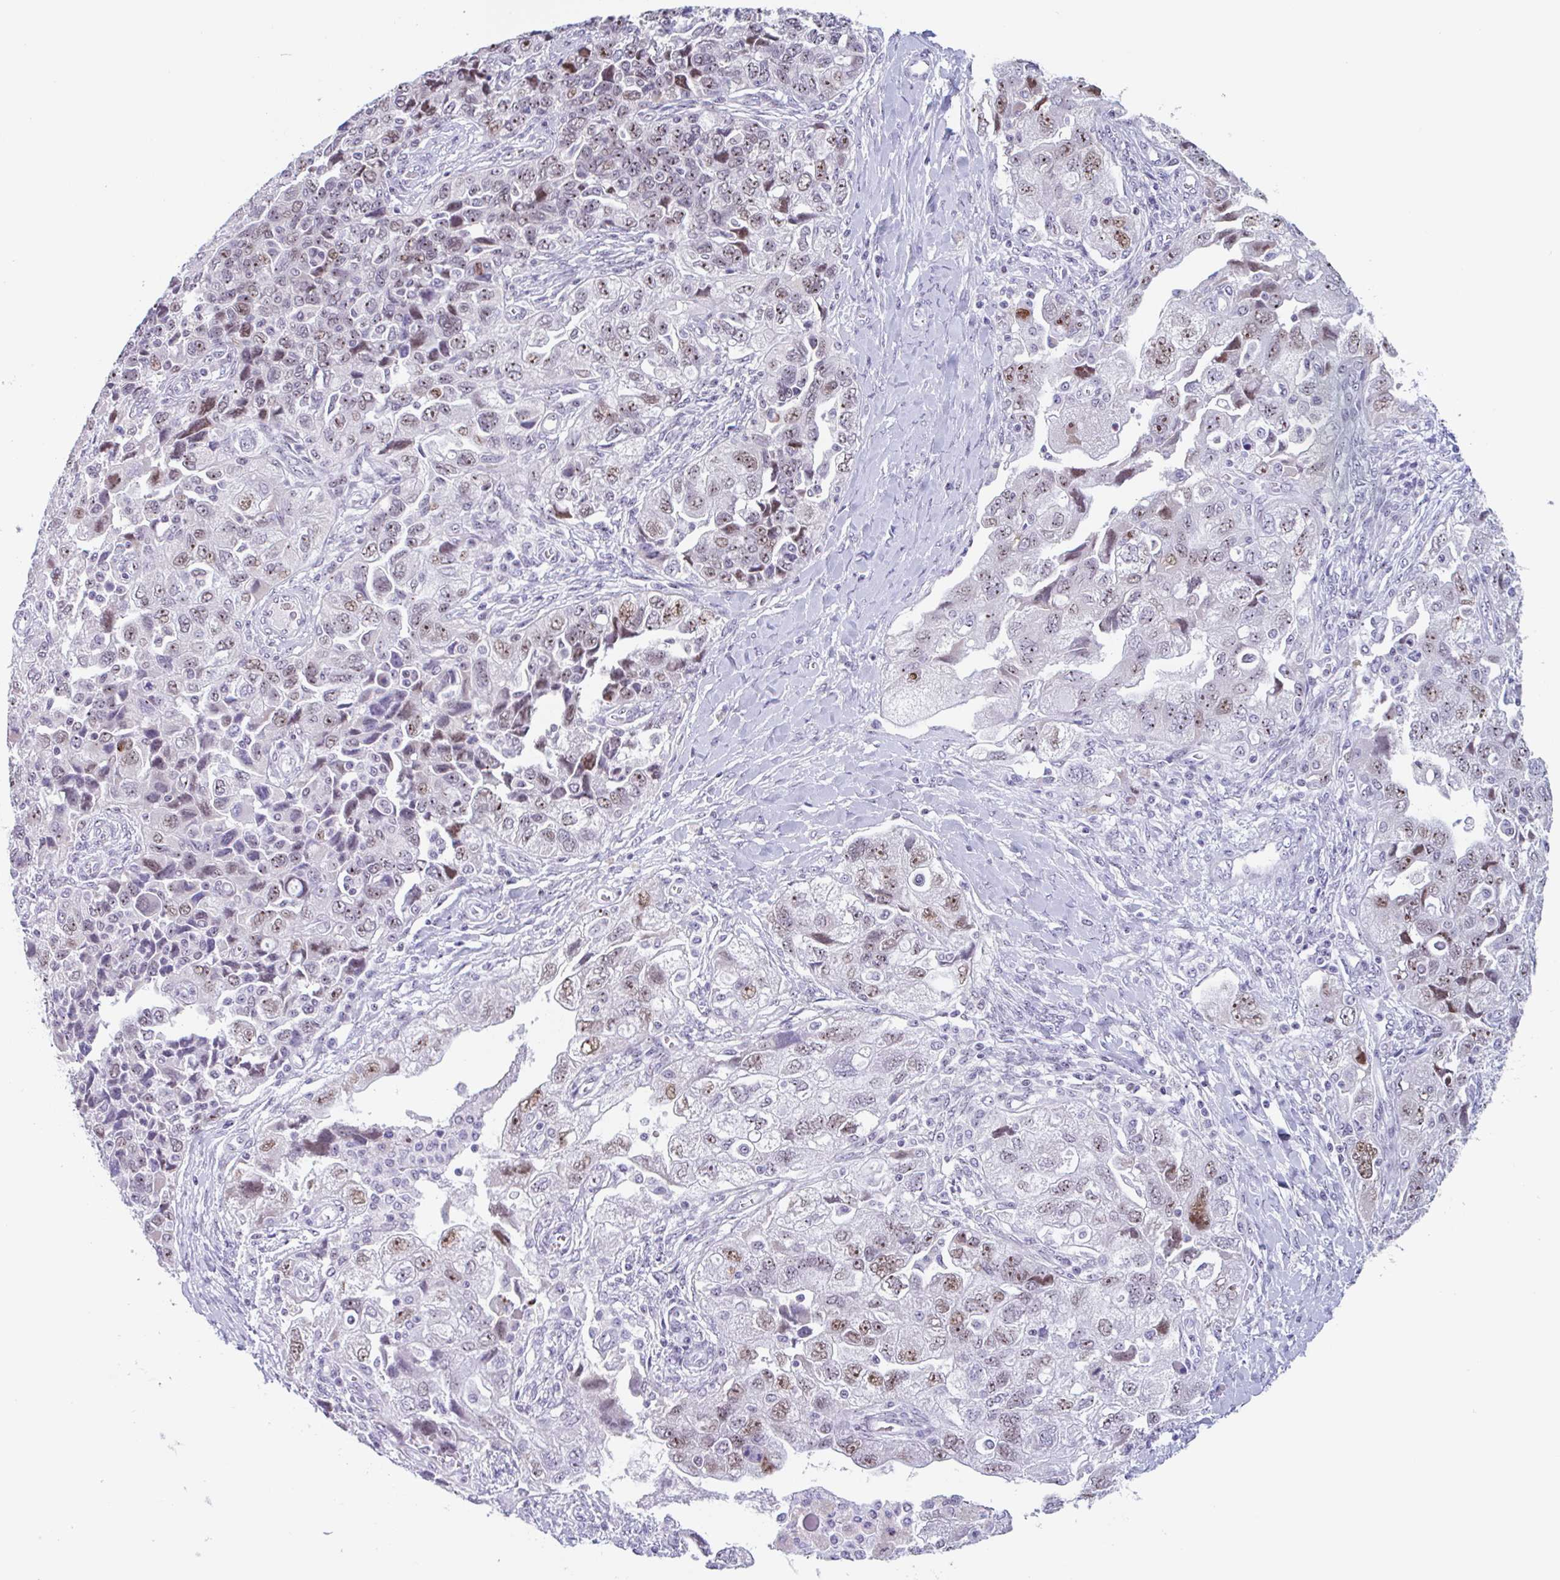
{"staining": {"intensity": "moderate", "quantity": ">75%", "location": "nuclear"}, "tissue": "ovarian cancer", "cell_type": "Tumor cells", "image_type": "cancer", "snomed": [{"axis": "morphology", "description": "Carcinoma, NOS"}, {"axis": "morphology", "description": "Cystadenocarcinoma, serous, NOS"}, {"axis": "topography", "description": "Ovary"}], "caption": "The image demonstrates staining of ovarian serous cystadenocarcinoma, revealing moderate nuclear protein expression (brown color) within tumor cells. The staining was performed using DAB to visualize the protein expression in brown, while the nuclei were stained in blue with hematoxylin (Magnification: 20x).", "gene": "LENG9", "patient": {"sex": "female", "age": 69}}